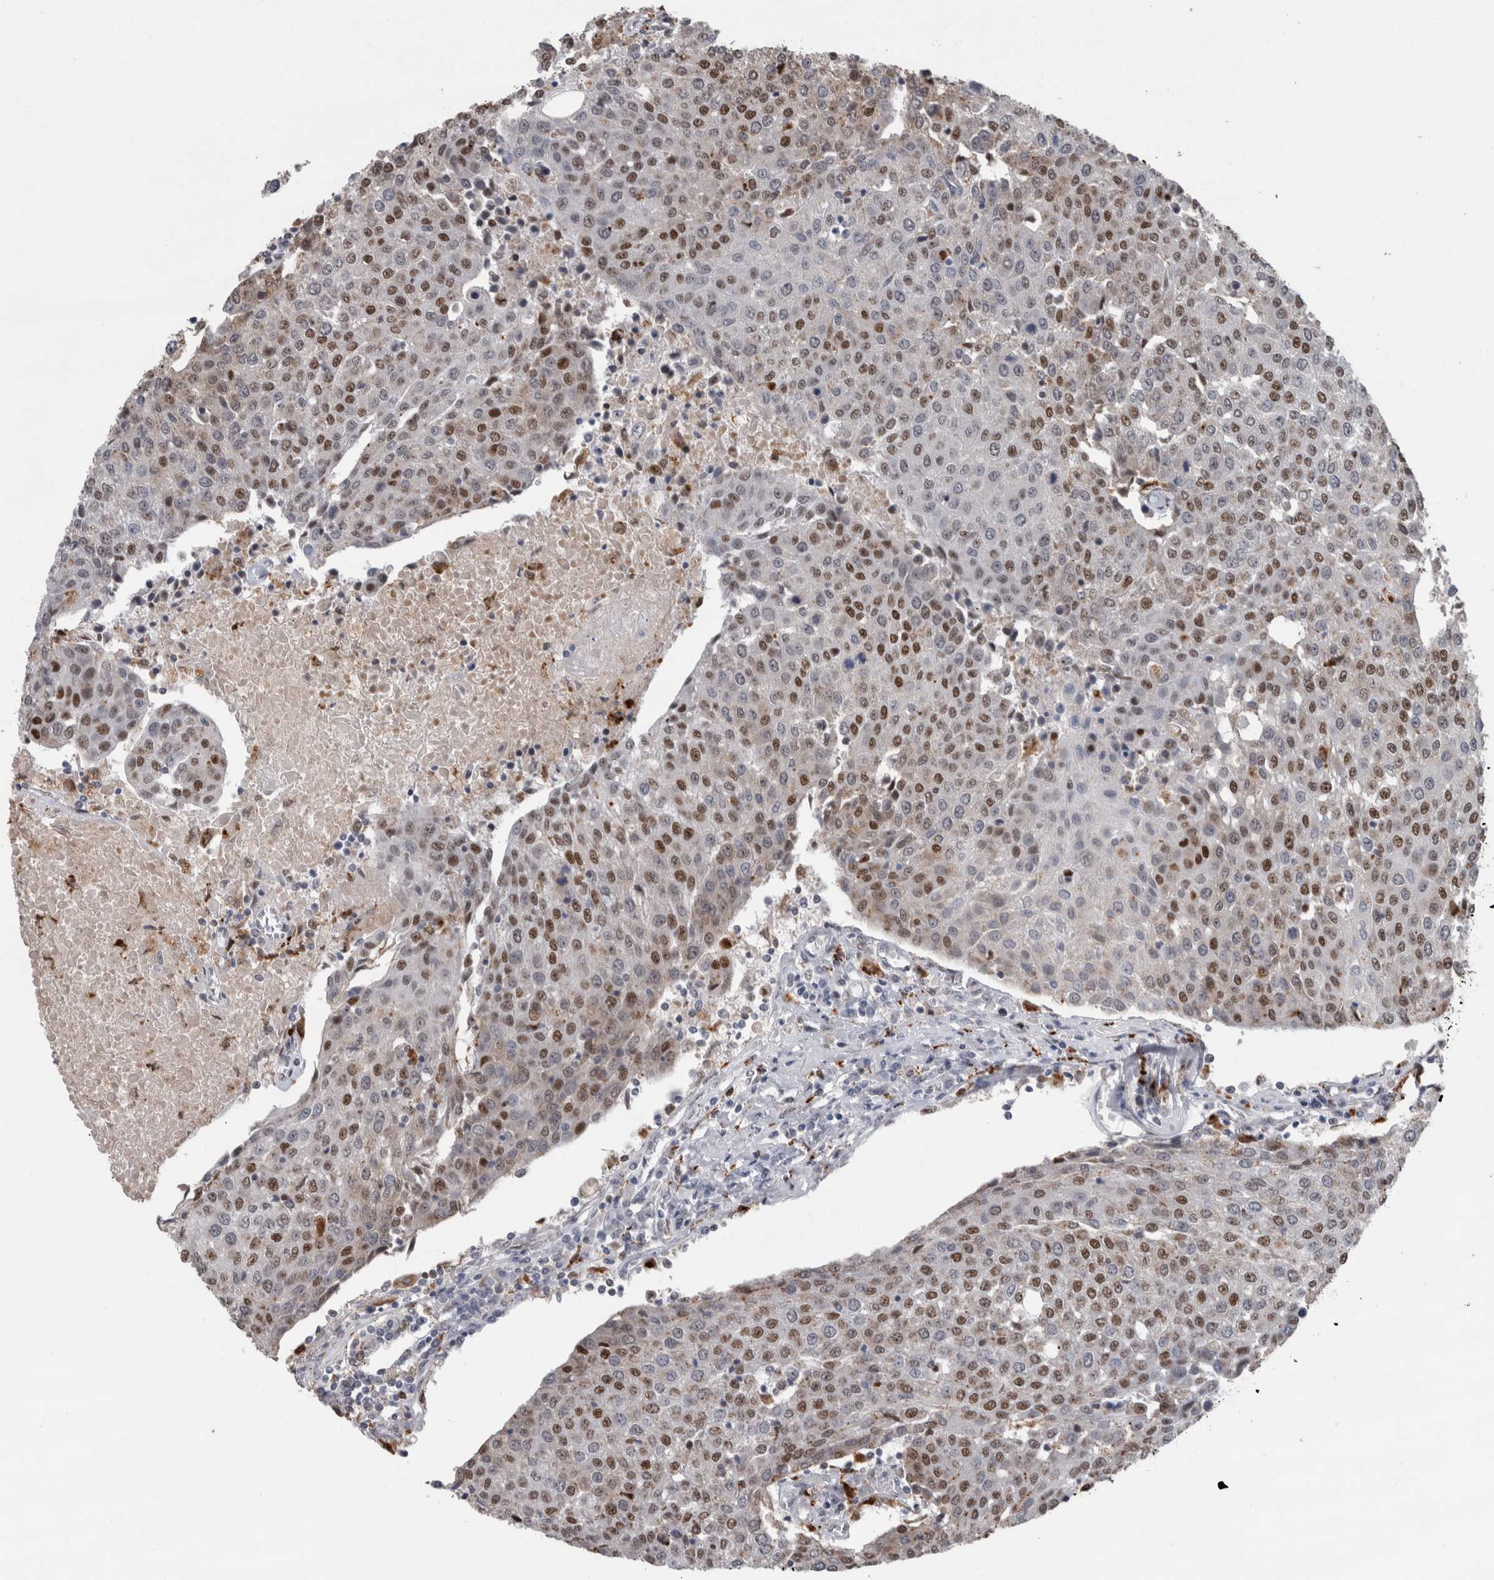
{"staining": {"intensity": "moderate", "quantity": ">75%", "location": "nuclear"}, "tissue": "urothelial cancer", "cell_type": "Tumor cells", "image_type": "cancer", "snomed": [{"axis": "morphology", "description": "Urothelial carcinoma, High grade"}, {"axis": "topography", "description": "Urinary bladder"}], "caption": "Moderate nuclear expression for a protein is seen in approximately >75% of tumor cells of urothelial cancer using IHC.", "gene": "POLD2", "patient": {"sex": "female", "age": 85}}